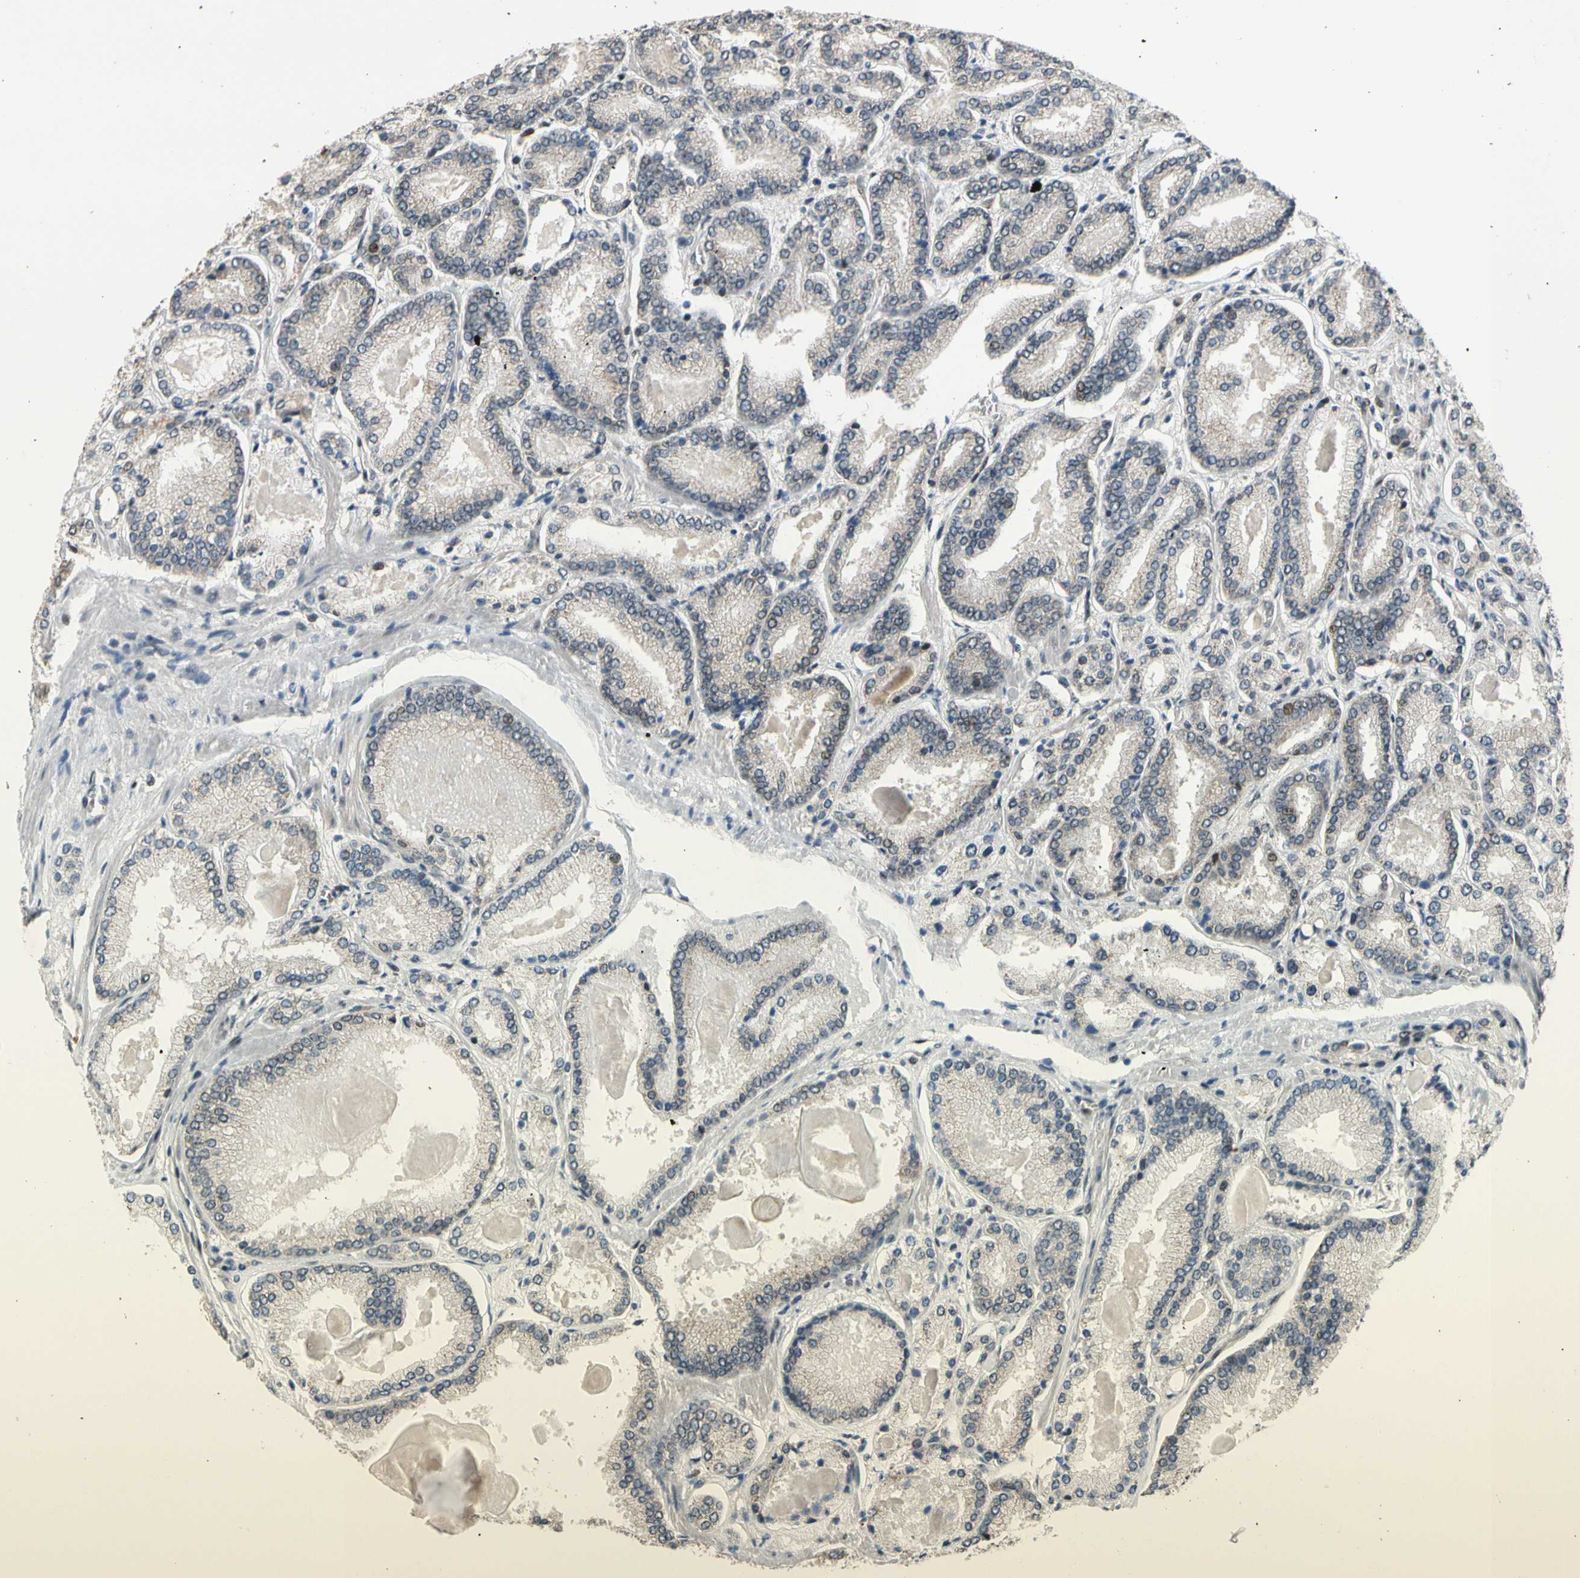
{"staining": {"intensity": "weak", "quantity": "<25%", "location": "nuclear"}, "tissue": "prostate cancer", "cell_type": "Tumor cells", "image_type": "cancer", "snomed": [{"axis": "morphology", "description": "Adenocarcinoma, Low grade"}, {"axis": "topography", "description": "Prostate"}], "caption": "Prostate cancer was stained to show a protein in brown. There is no significant staining in tumor cells.", "gene": "ZNF184", "patient": {"sex": "male", "age": 59}}